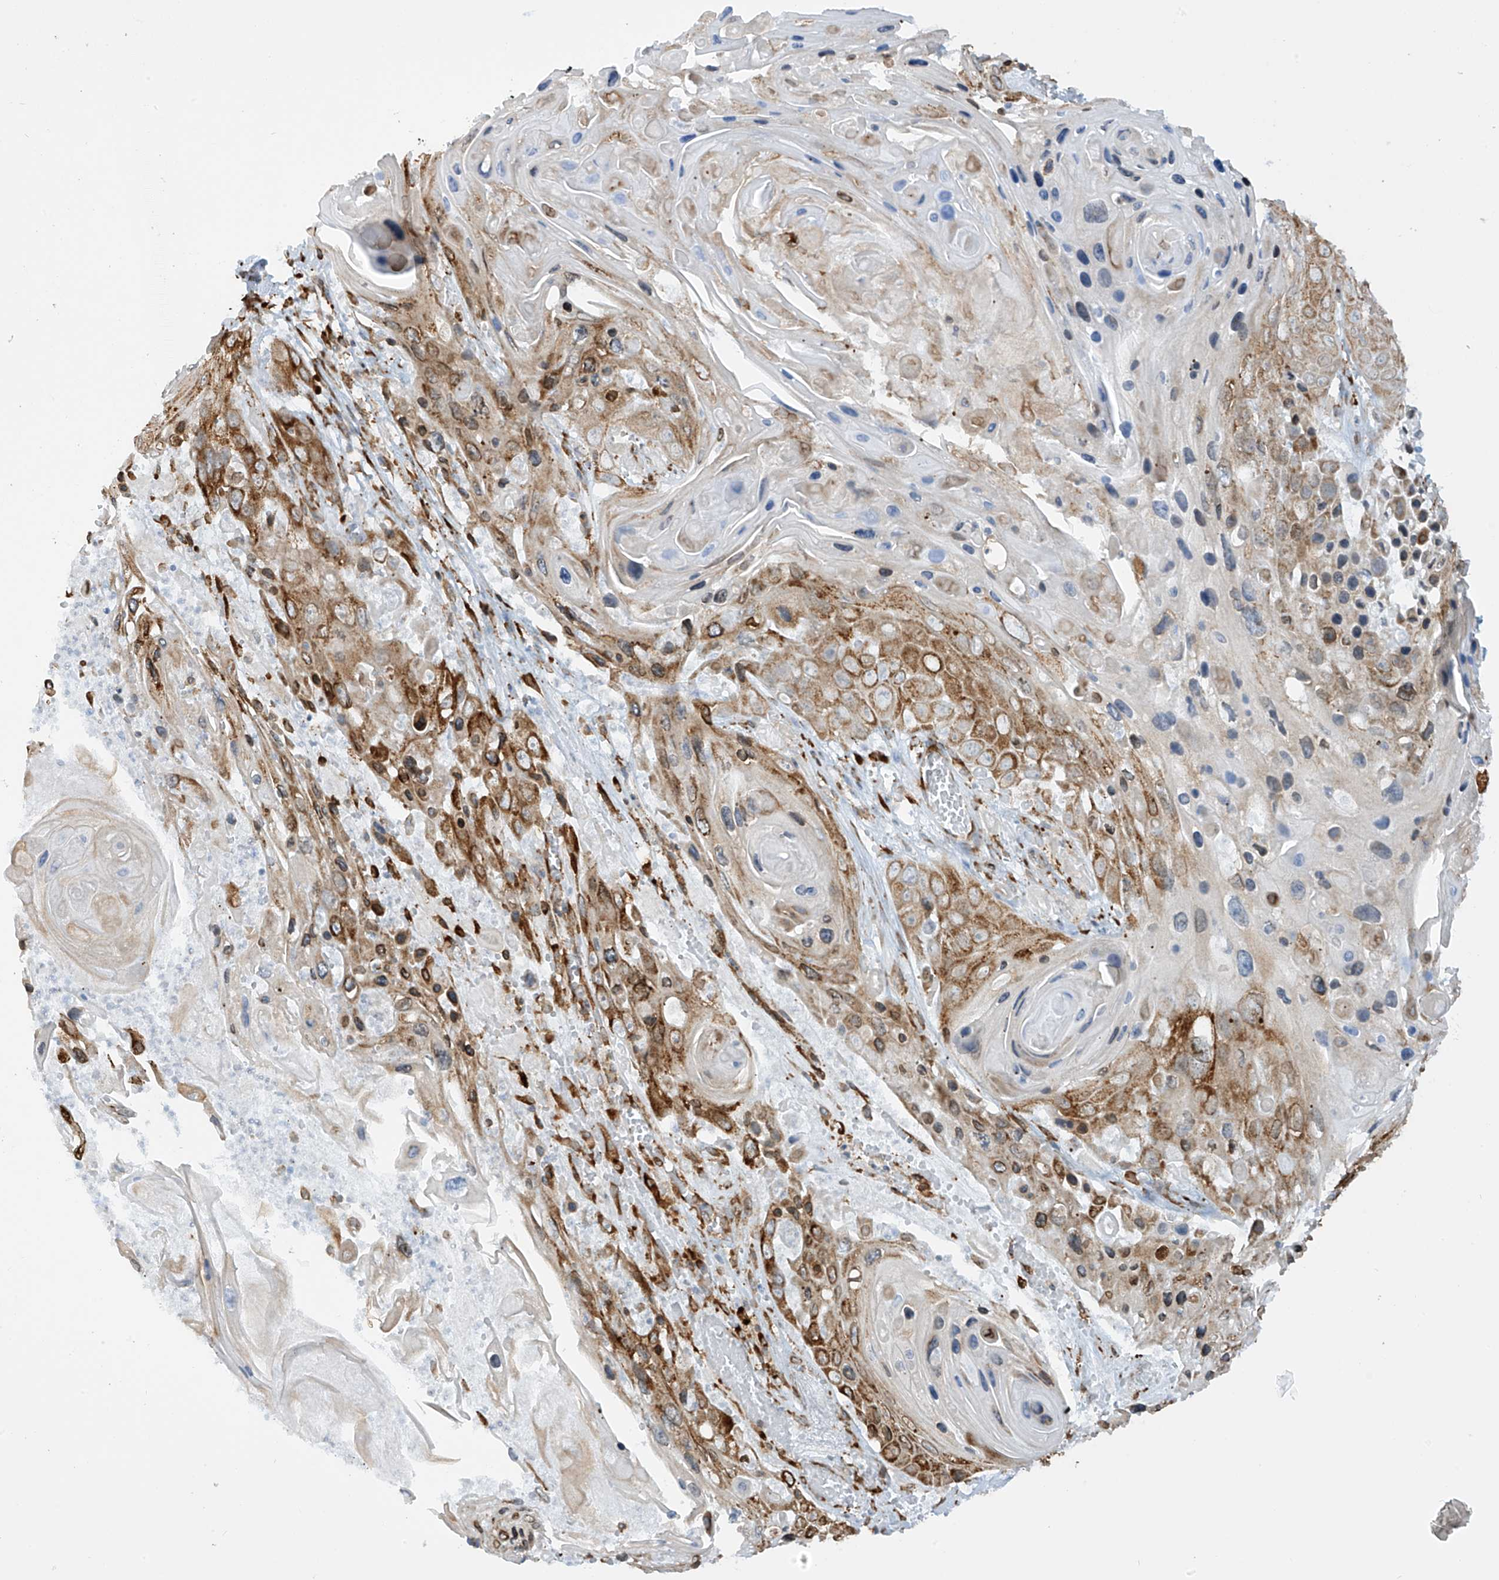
{"staining": {"intensity": "strong", "quantity": ">75%", "location": "cytoplasmic/membranous"}, "tissue": "skin cancer", "cell_type": "Tumor cells", "image_type": "cancer", "snomed": [{"axis": "morphology", "description": "Squamous cell carcinoma, NOS"}, {"axis": "topography", "description": "Skin"}], "caption": "Squamous cell carcinoma (skin) stained with a brown dye shows strong cytoplasmic/membranous positive staining in approximately >75% of tumor cells.", "gene": "LRRC59", "patient": {"sex": "male", "age": 55}}